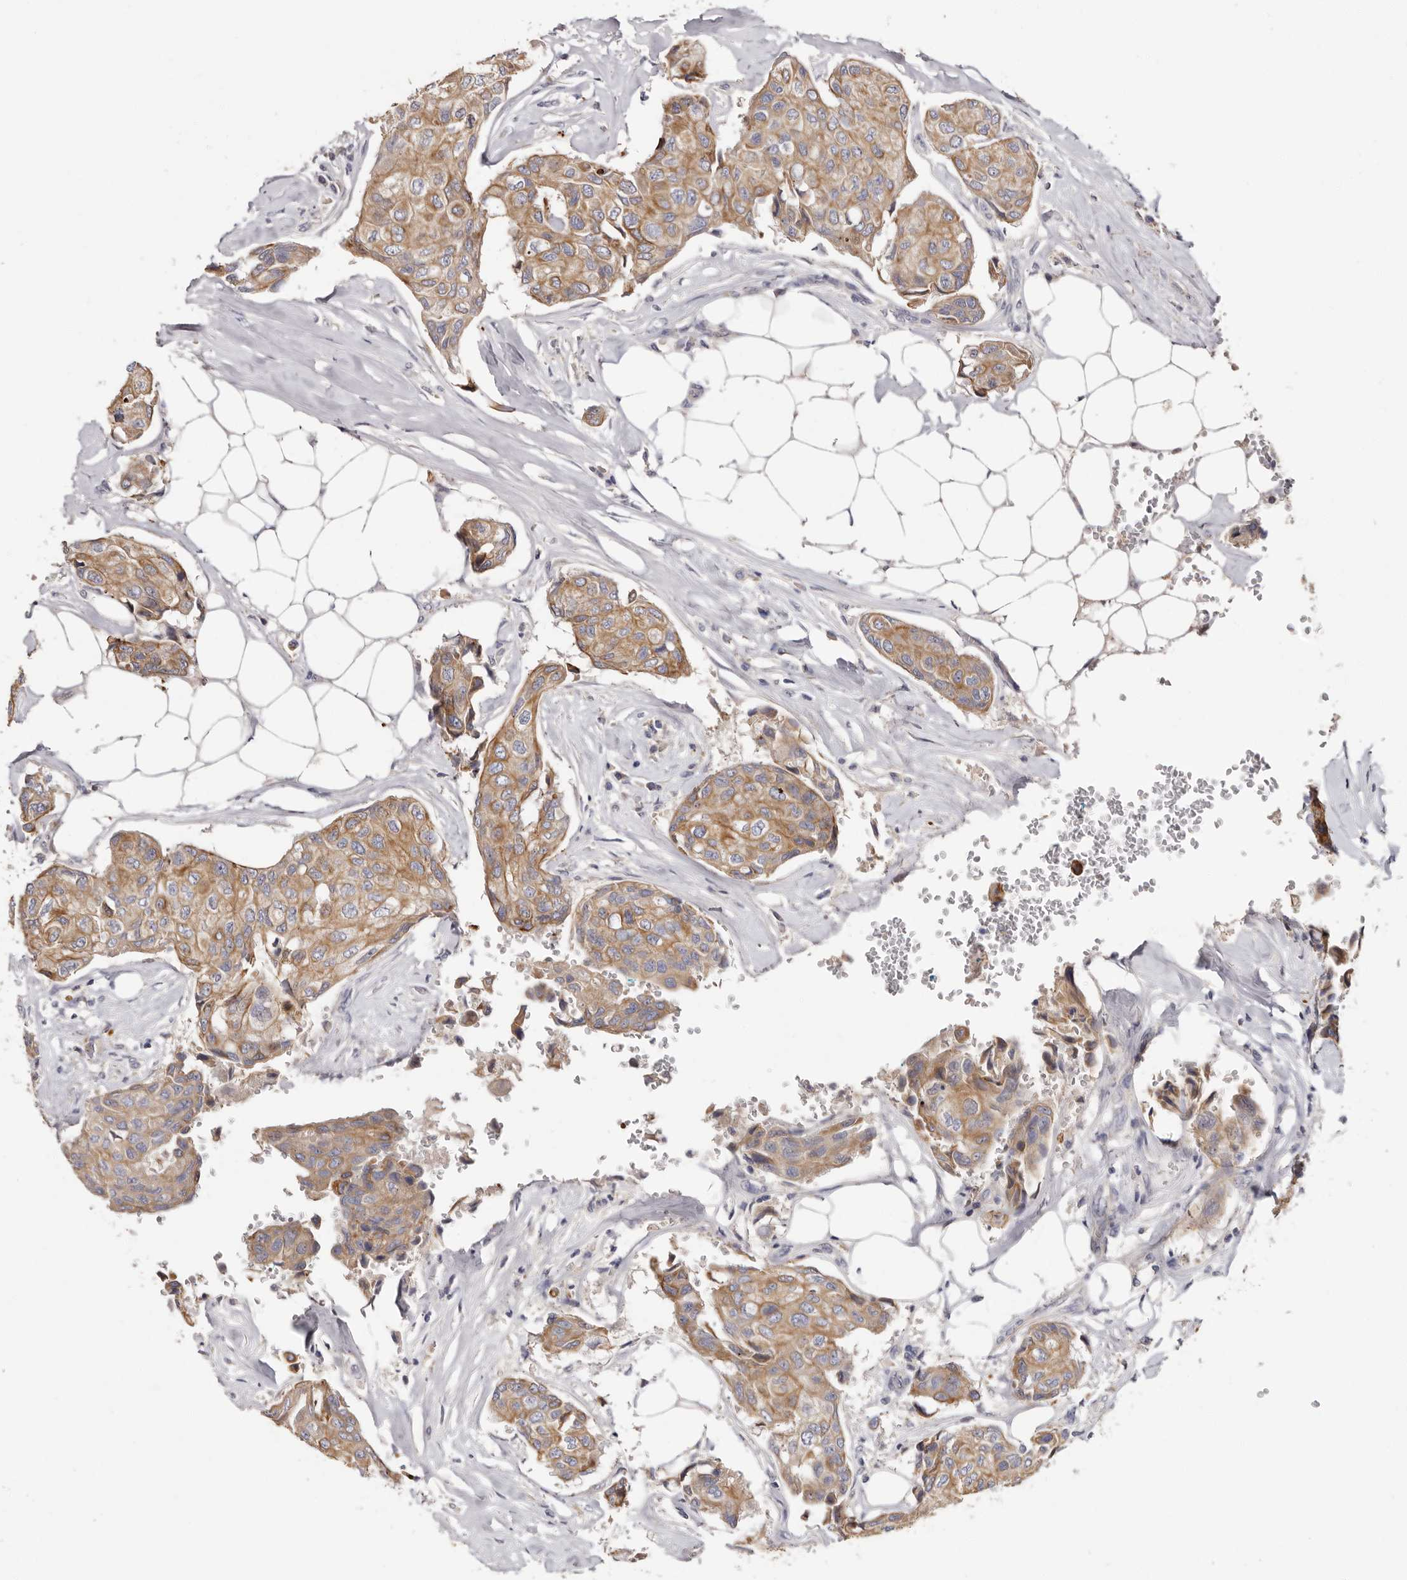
{"staining": {"intensity": "moderate", "quantity": ">75%", "location": "cytoplasmic/membranous"}, "tissue": "breast cancer", "cell_type": "Tumor cells", "image_type": "cancer", "snomed": [{"axis": "morphology", "description": "Duct carcinoma"}, {"axis": "topography", "description": "Breast"}], "caption": "Protein expression analysis of human breast cancer (invasive ductal carcinoma) reveals moderate cytoplasmic/membranous expression in approximately >75% of tumor cells. The protein is shown in brown color, while the nuclei are stained blue.", "gene": "STK16", "patient": {"sex": "female", "age": 80}}